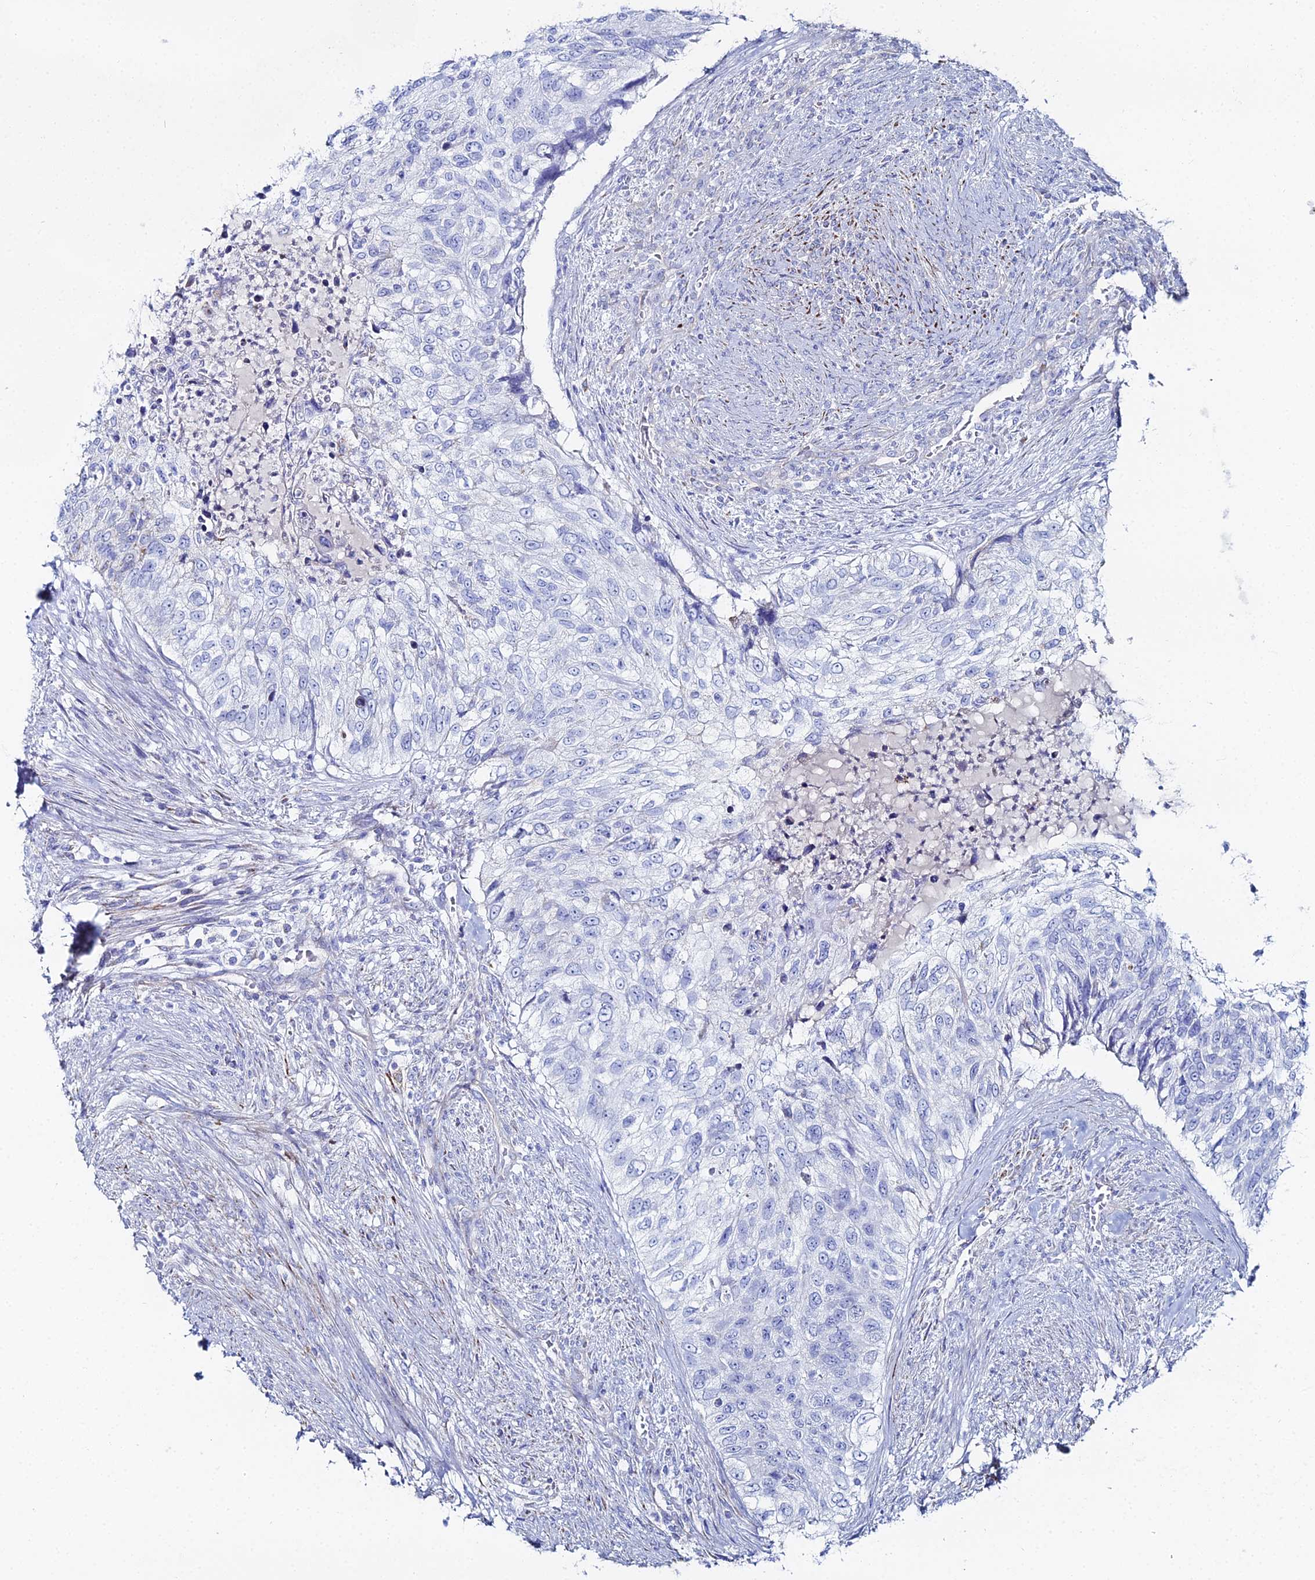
{"staining": {"intensity": "negative", "quantity": "none", "location": "none"}, "tissue": "urothelial cancer", "cell_type": "Tumor cells", "image_type": "cancer", "snomed": [{"axis": "morphology", "description": "Urothelial carcinoma, High grade"}, {"axis": "topography", "description": "Urinary bladder"}], "caption": "Tumor cells show no significant protein positivity in urothelial cancer.", "gene": "DHX34", "patient": {"sex": "female", "age": 60}}